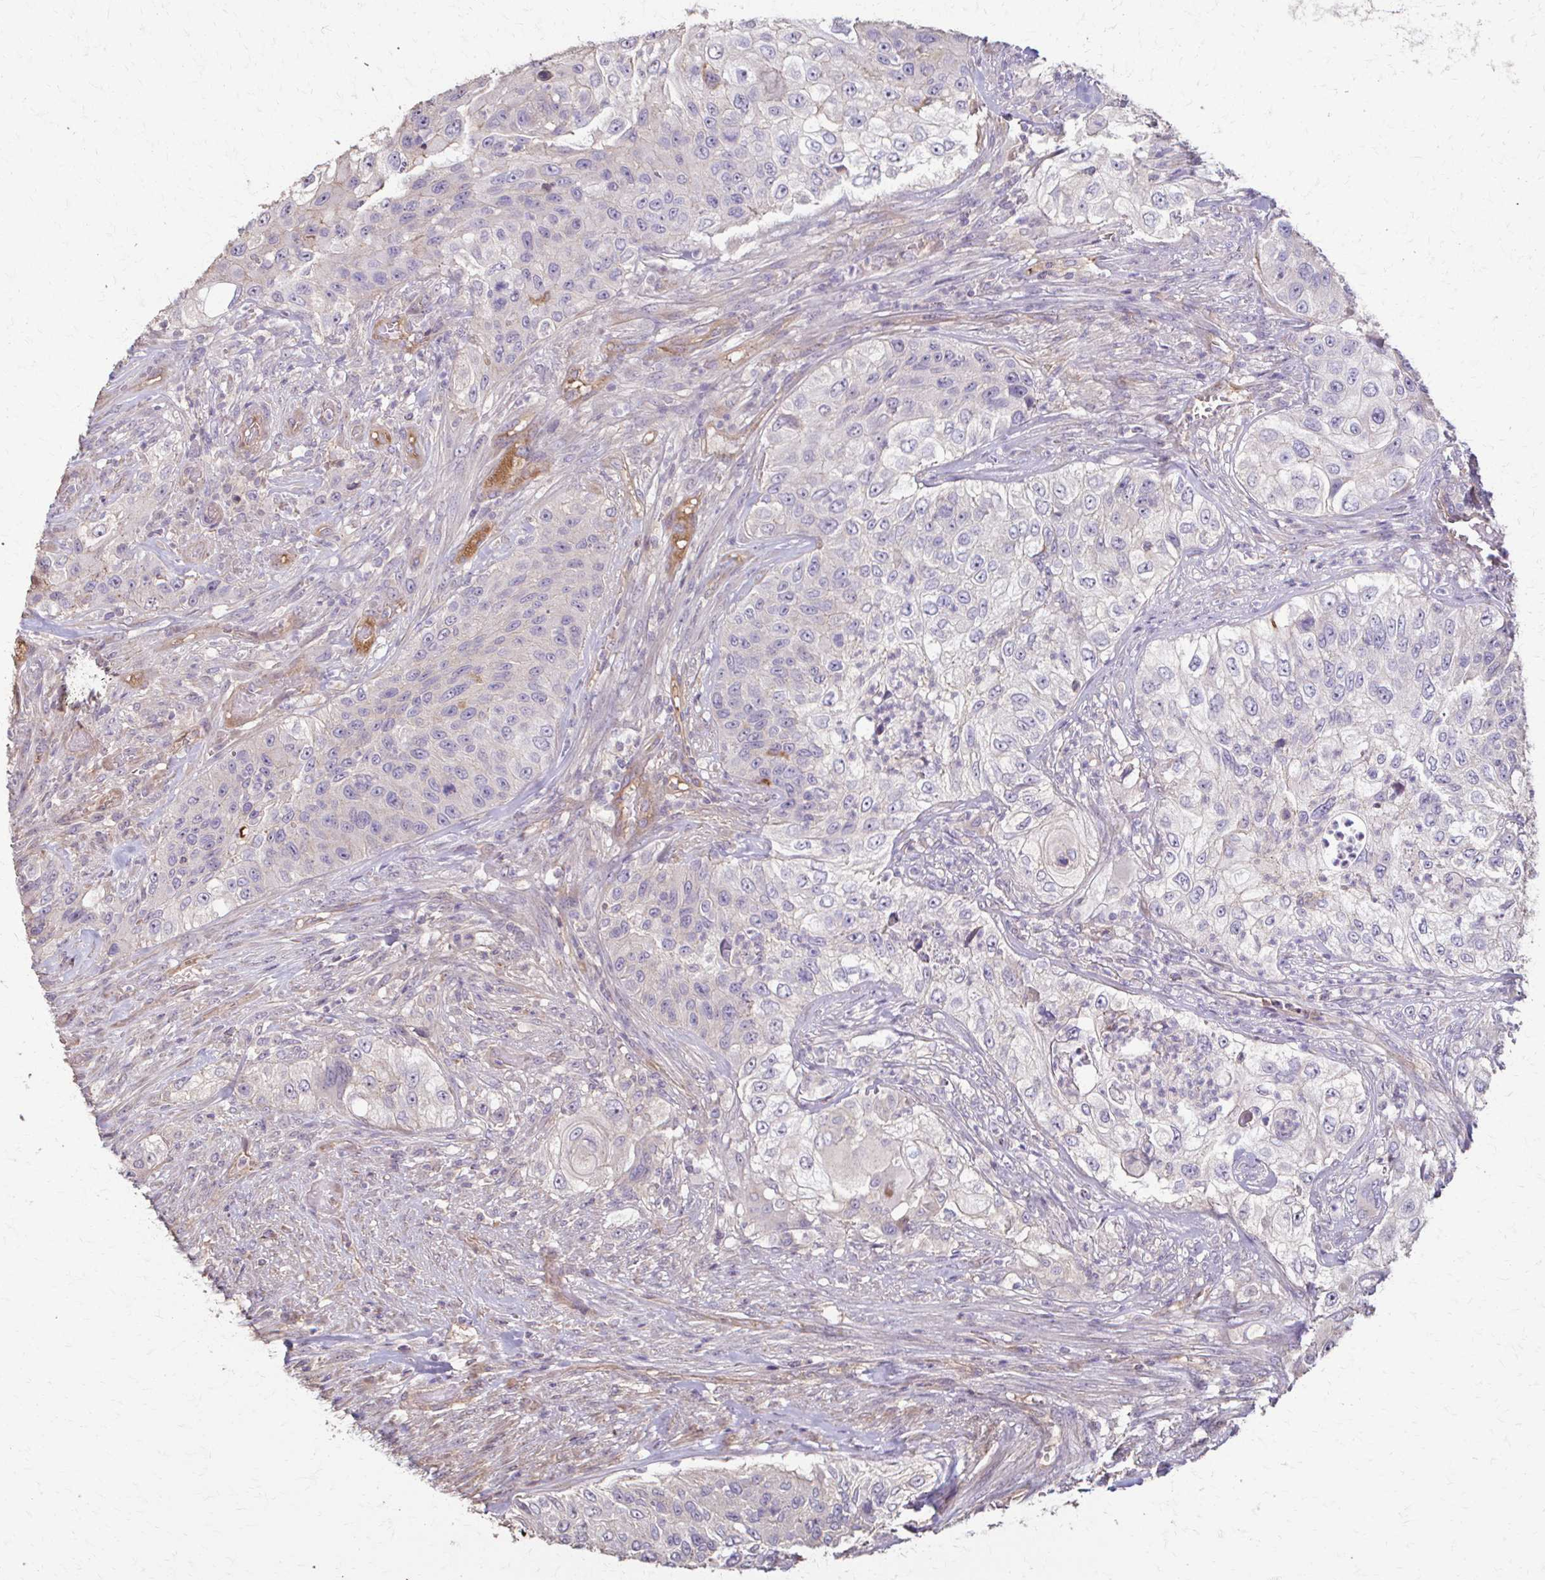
{"staining": {"intensity": "moderate", "quantity": "<25%", "location": "cytoplasmic/membranous"}, "tissue": "urothelial cancer", "cell_type": "Tumor cells", "image_type": "cancer", "snomed": [{"axis": "morphology", "description": "Urothelial carcinoma, High grade"}, {"axis": "topography", "description": "Urinary bladder"}], "caption": "Protein expression analysis of urothelial carcinoma (high-grade) exhibits moderate cytoplasmic/membranous expression in about <25% of tumor cells.", "gene": "IL18BP", "patient": {"sex": "female", "age": 60}}